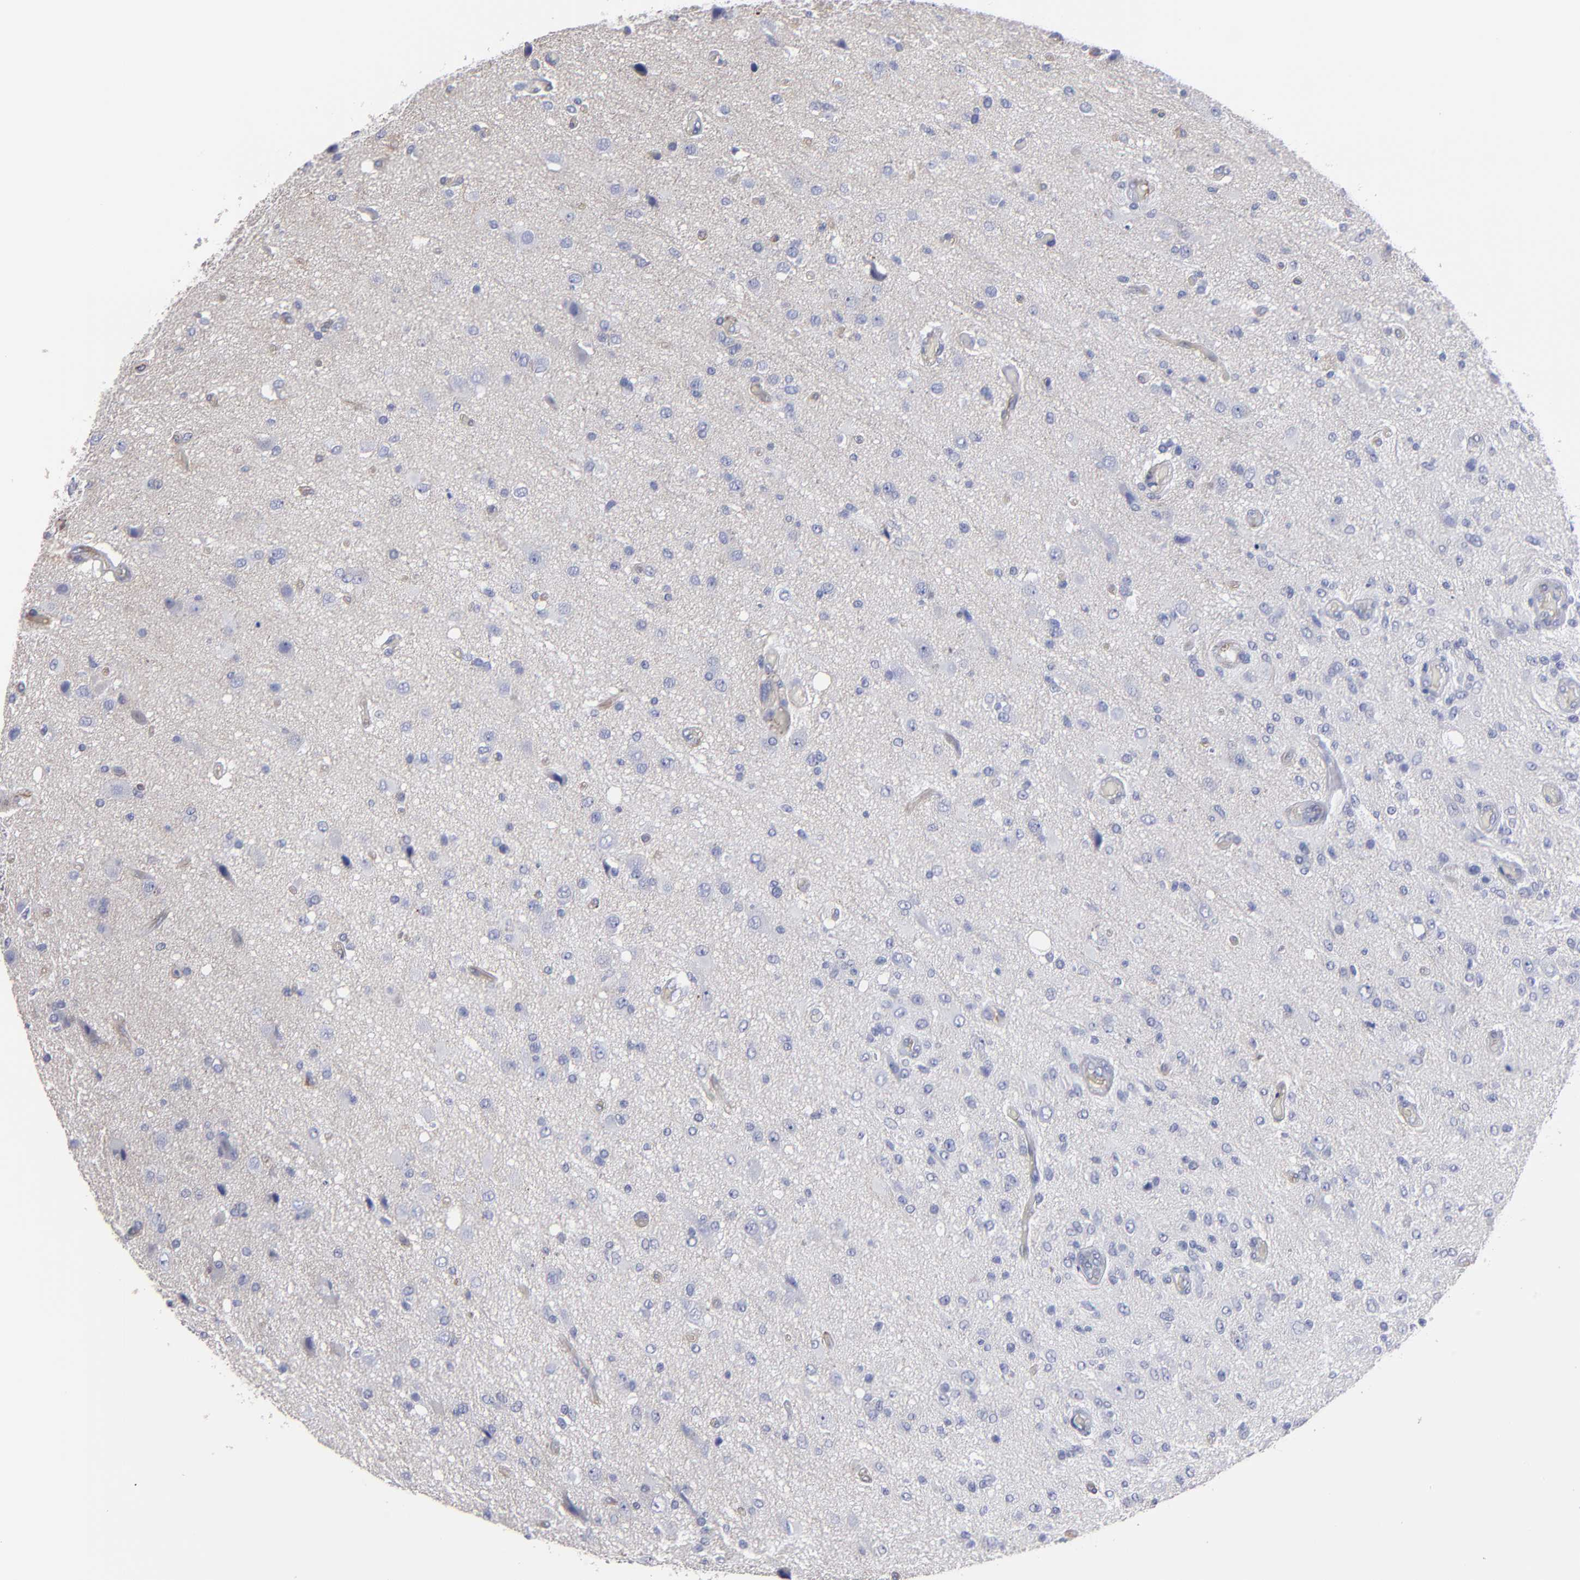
{"staining": {"intensity": "negative", "quantity": "none", "location": "none"}, "tissue": "glioma", "cell_type": "Tumor cells", "image_type": "cancer", "snomed": [{"axis": "morphology", "description": "Normal tissue, NOS"}, {"axis": "morphology", "description": "Glioma, malignant, High grade"}, {"axis": "topography", "description": "Cerebral cortex"}], "caption": "Tumor cells show no significant protein expression in glioma. (Stains: DAB immunohistochemistry (IHC) with hematoxylin counter stain, Microscopy: brightfield microscopy at high magnification).", "gene": "TM4SF1", "patient": {"sex": "male", "age": 77}}